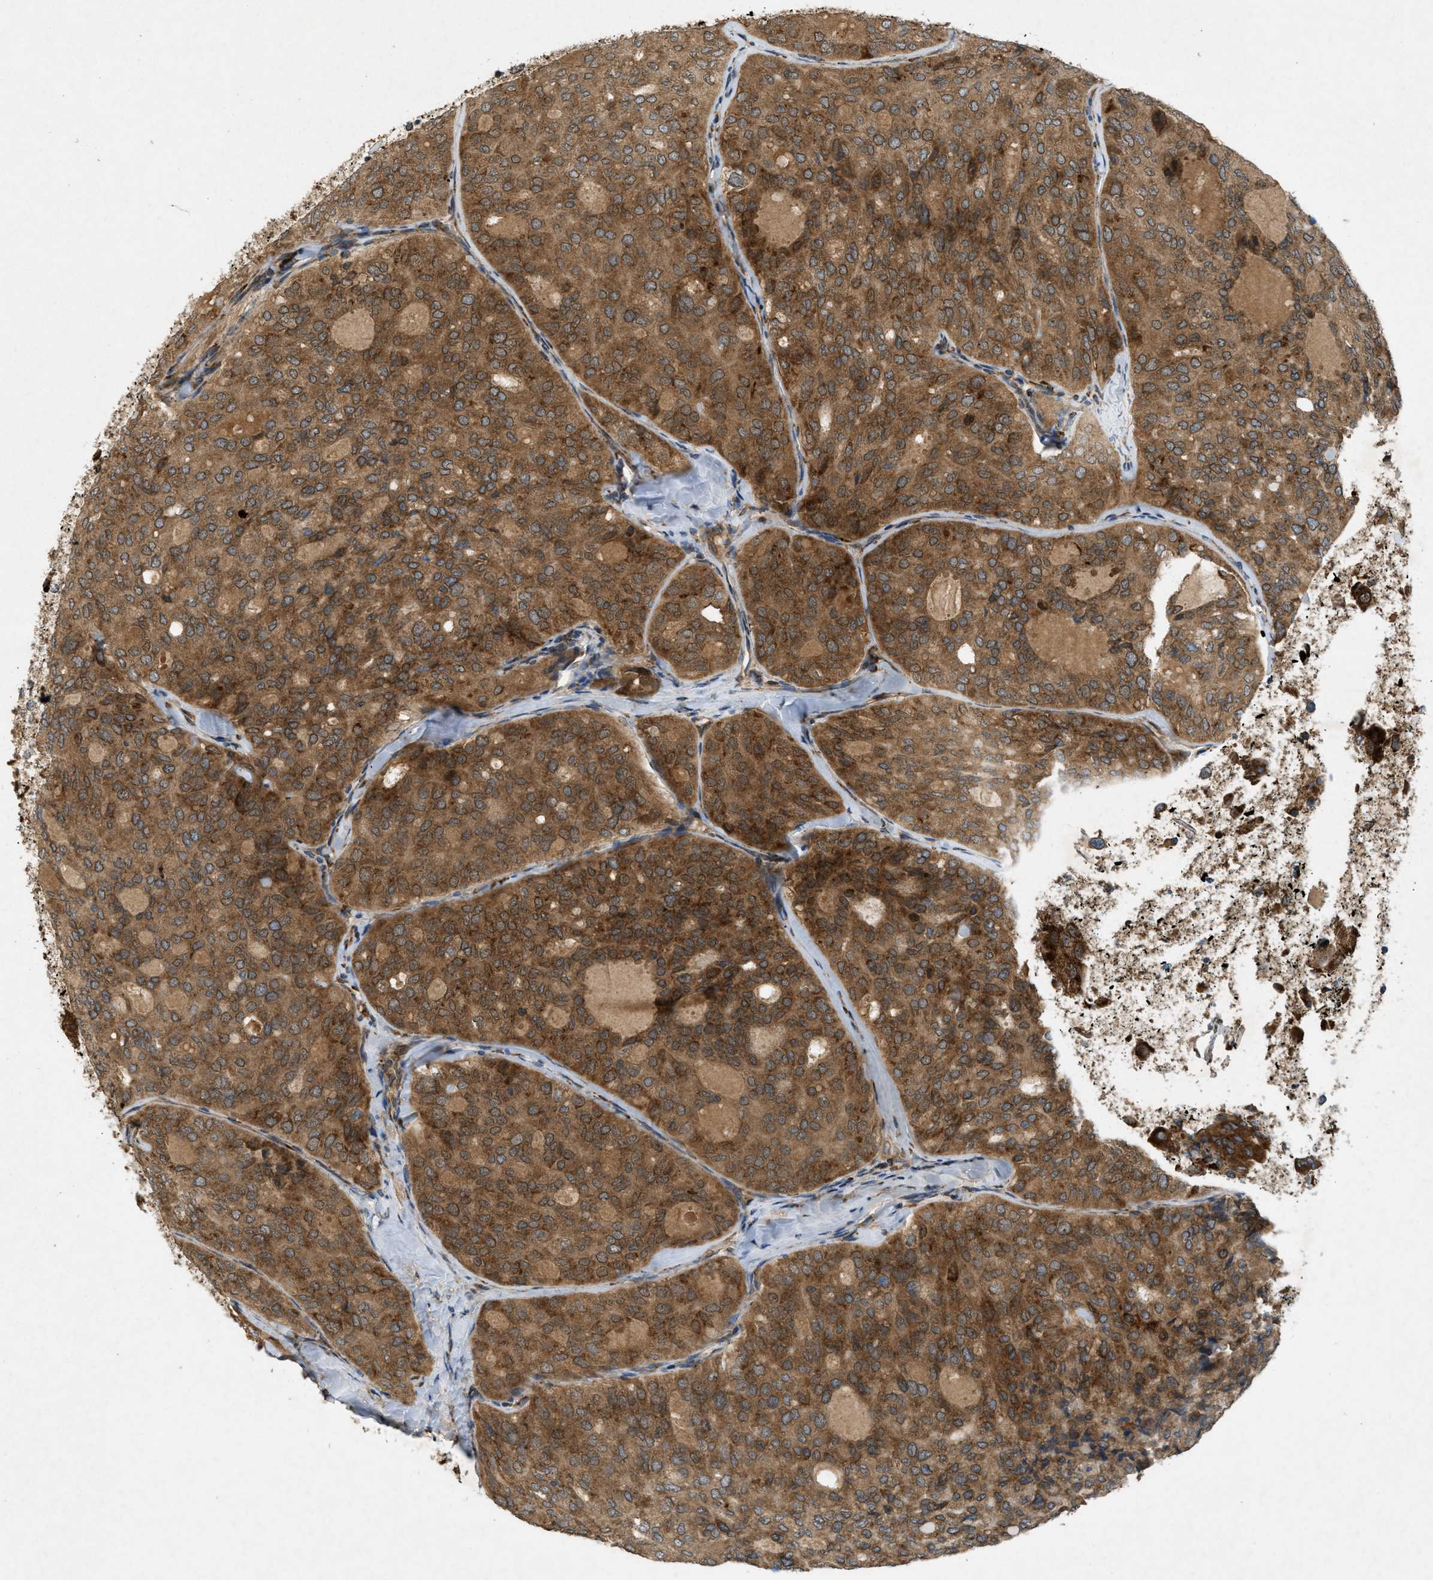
{"staining": {"intensity": "moderate", "quantity": ">75%", "location": "cytoplasmic/membranous"}, "tissue": "thyroid cancer", "cell_type": "Tumor cells", "image_type": "cancer", "snomed": [{"axis": "morphology", "description": "Follicular adenoma carcinoma, NOS"}, {"axis": "topography", "description": "Thyroid gland"}], "caption": "Immunohistochemical staining of human thyroid cancer (follicular adenoma carcinoma) displays moderate cytoplasmic/membranous protein positivity in about >75% of tumor cells.", "gene": "PCDH18", "patient": {"sex": "male", "age": 75}}